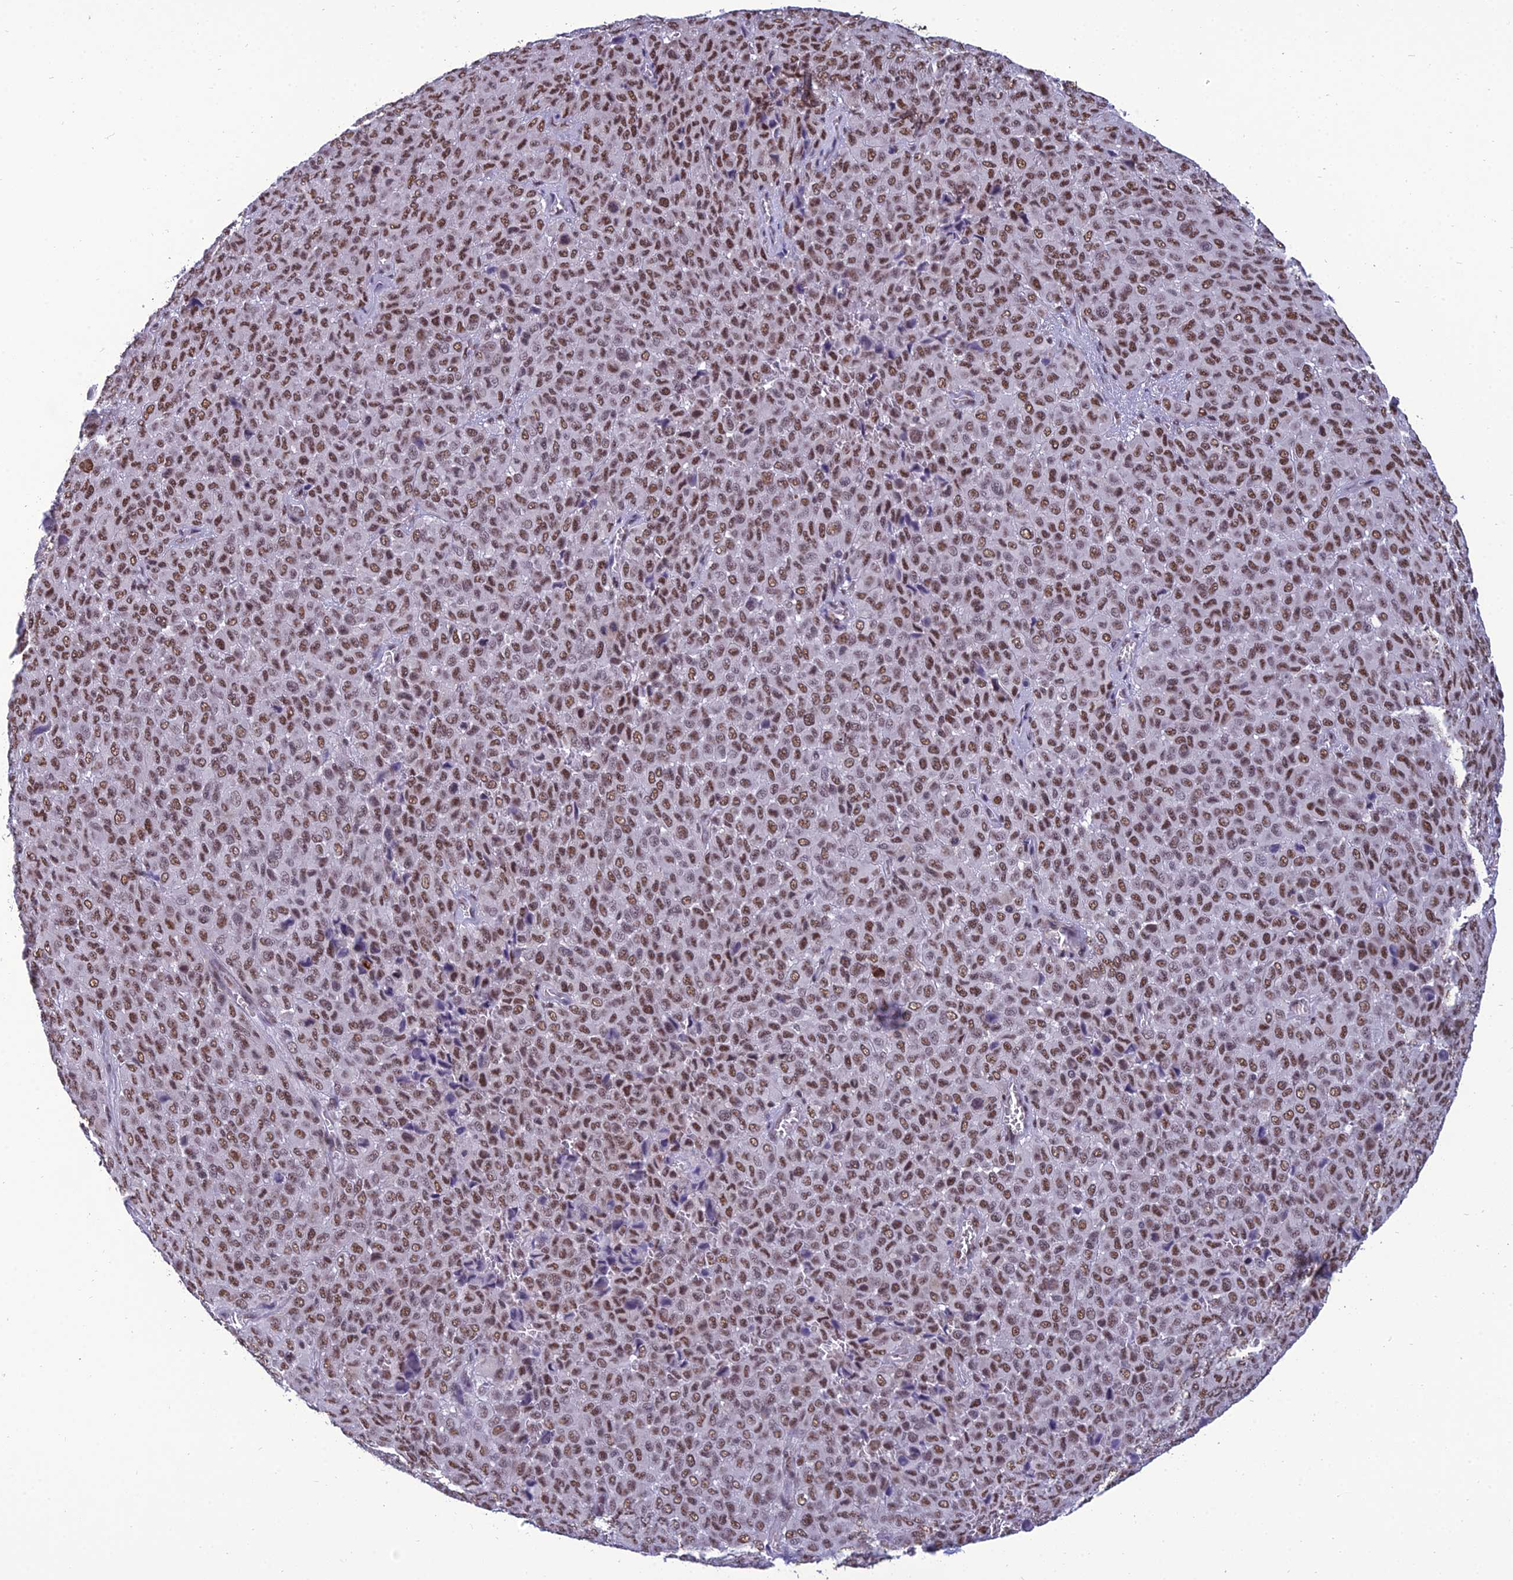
{"staining": {"intensity": "moderate", "quantity": ">75%", "location": "nuclear"}, "tissue": "melanoma", "cell_type": "Tumor cells", "image_type": "cancer", "snomed": [{"axis": "morphology", "description": "Malignant melanoma, Metastatic site"}, {"axis": "topography", "description": "Skin"}], "caption": "Malignant melanoma (metastatic site) stained with IHC displays moderate nuclear expression in about >75% of tumor cells.", "gene": "RSRC1", "patient": {"sex": "female", "age": 81}}